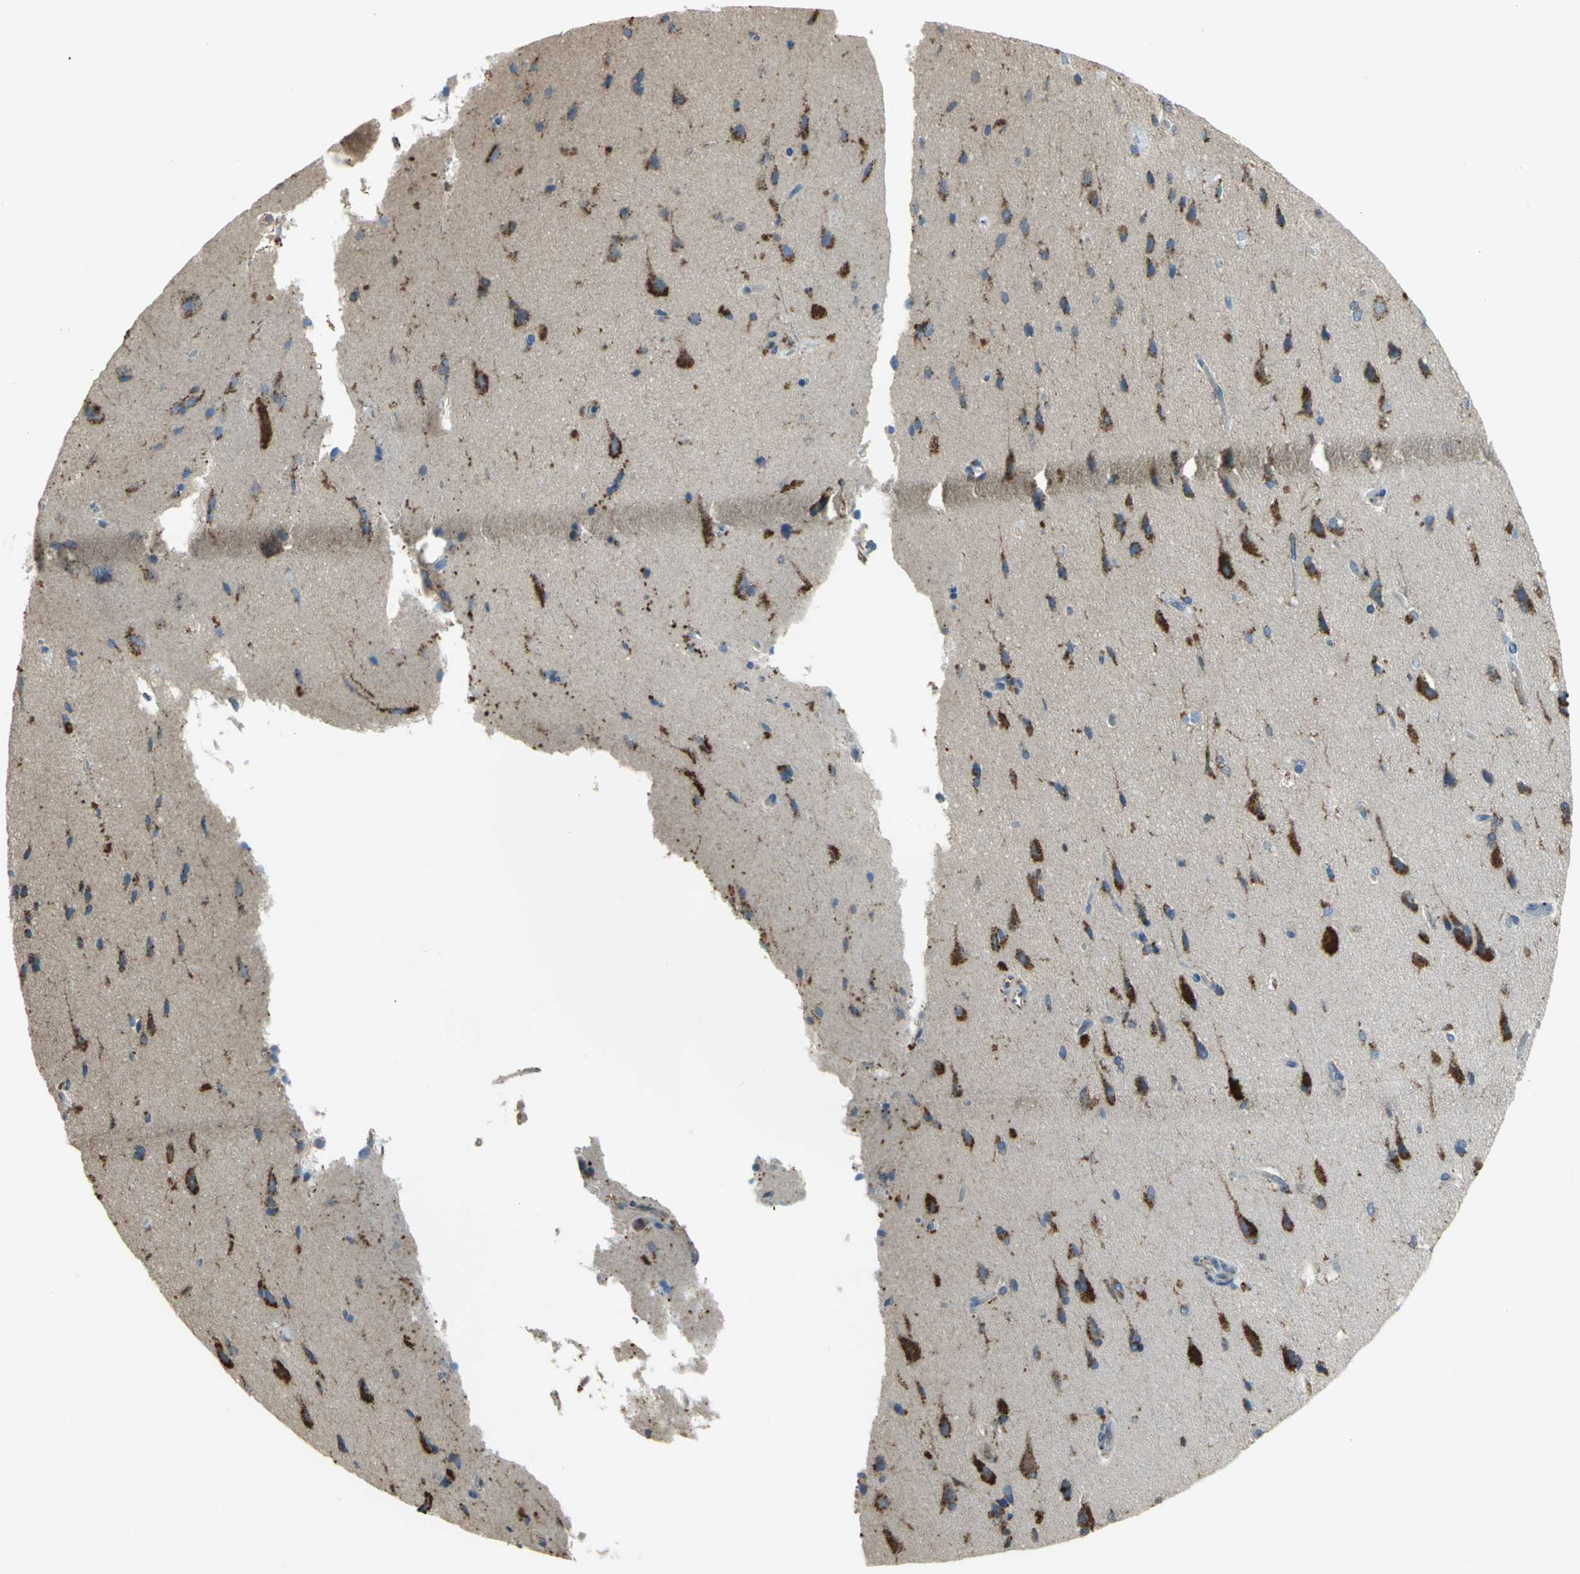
{"staining": {"intensity": "weak", "quantity": ">75%", "location": "cytoplasmic/membranous"}, "tissue": "cerebral cortex", "cell_type": "Endothelial cells", "image_type": "normal", "snomed": [{"axis": "morphology", "description": "Normal tissue, NOS"}, {"axis": "topography", "description": "Cerebral cortex"}], "caption": "An image of cerebral cortex stained for a protein demonstrates weak cytoplasmic/membranous brown staining in endothelial cells. (brown staining indicates protein expression, while blue staining denotes nuclei).", "gene": "DIAPH2", "patient": {"sex": "male", "age": 62}}